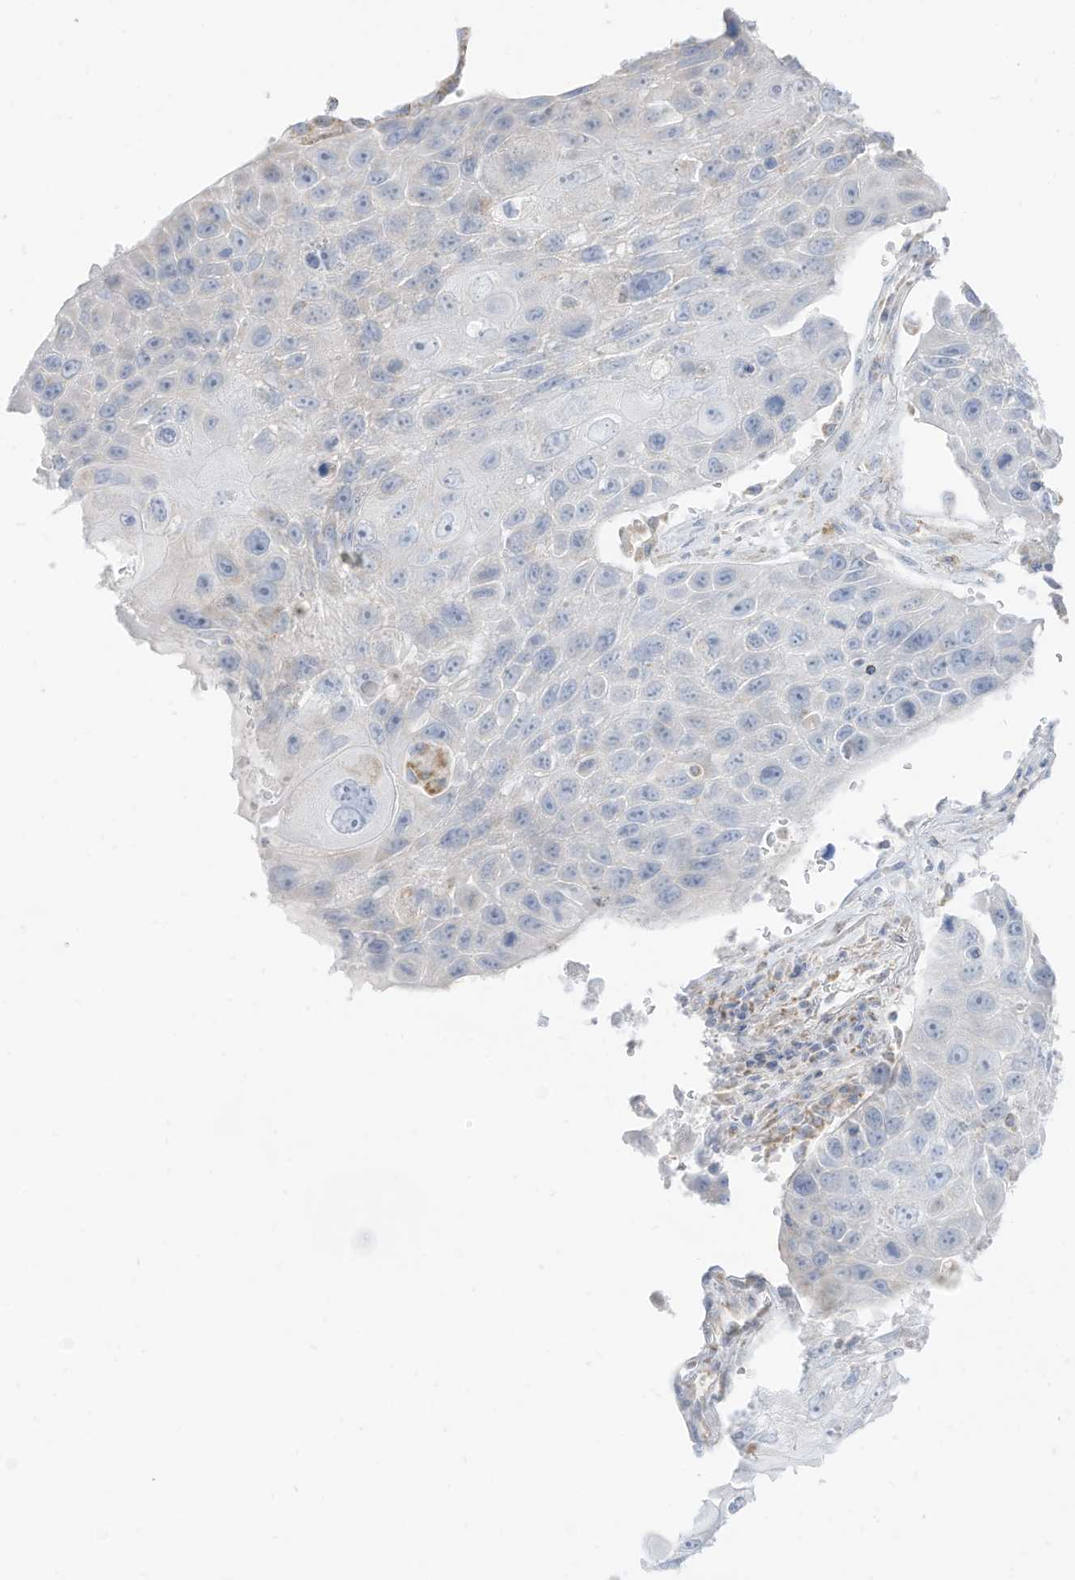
{"staining": {"intensity": "negative", "quantity": "none", "location": "none"}, "tissue": "lung cancer", "cell_type": "Tumor cells", "image_type": "cancer", "snomed": [{"axis": "morphology", "description": "Squamous cell carcinoma, NOS"}, {"axis": "topography", "description": "Lung"}], "caption": "Protein analysis of lung cancer displays no significant staining in tumor cells.", "gene": "ETHE1", "patient": {"sex": "male", "age": 61}}